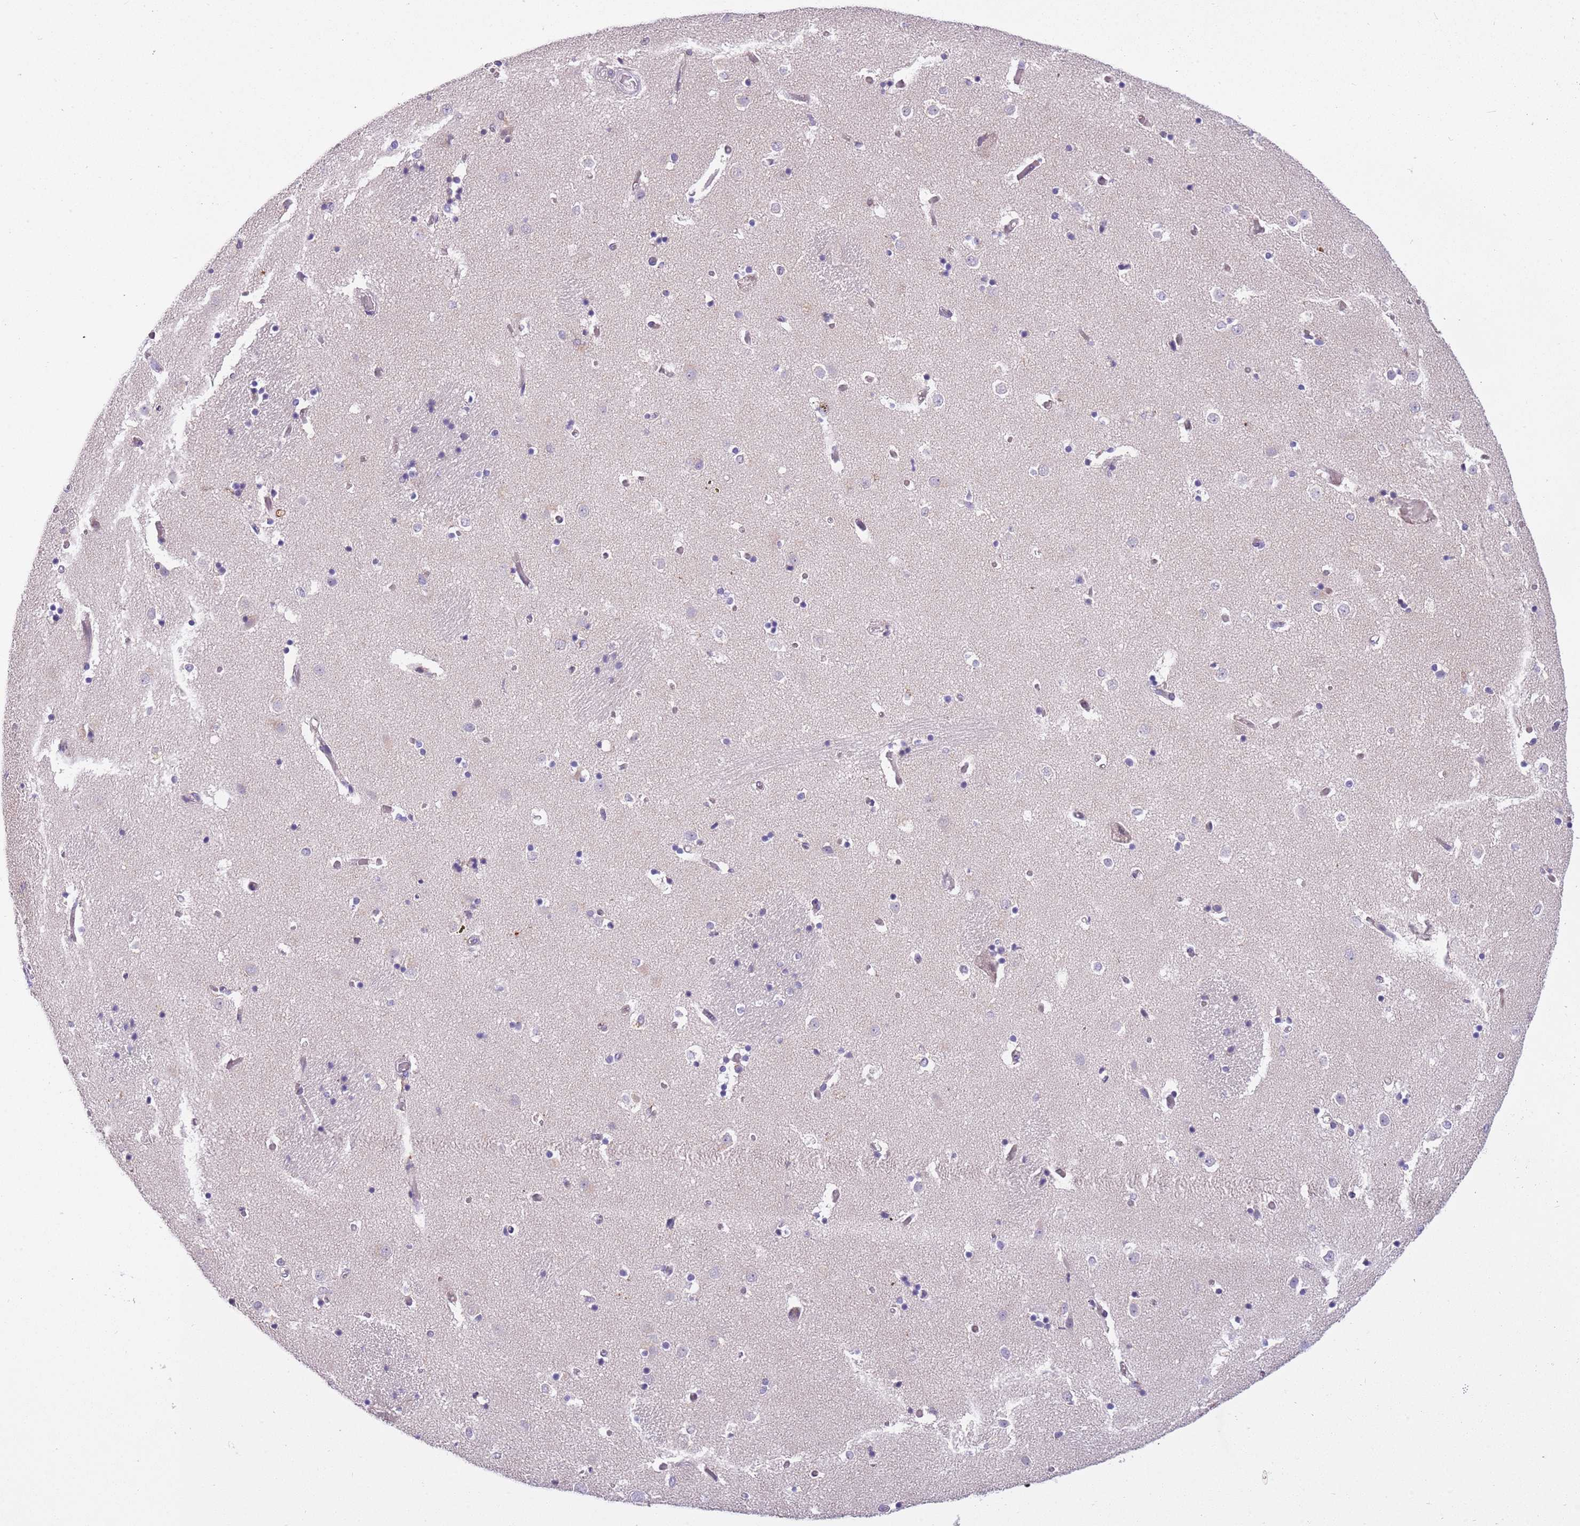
{"staining": {"intensity": "negative", "quantity": "none", "location": "none"}, "tissue": "caudate", "cell_type": "Glial cells", "image_type": "normal", "snomed": [{"axis": "morphology", "description": "Normal tissue, NOS"}, {"axis": "topography", "description": "Lateral ventricle wall"}], "caption": "DAB (3,3'-diaminobenzidine) immunohistochemical staining of unremarkable human caudate displays no significant positivity in glial cells. (DAB (3,3'-diaminobenzidine) IHC with hematoxylin counter stain).", "gene": "CFAP73", "patient": {"sex": "female", "age": 52}}